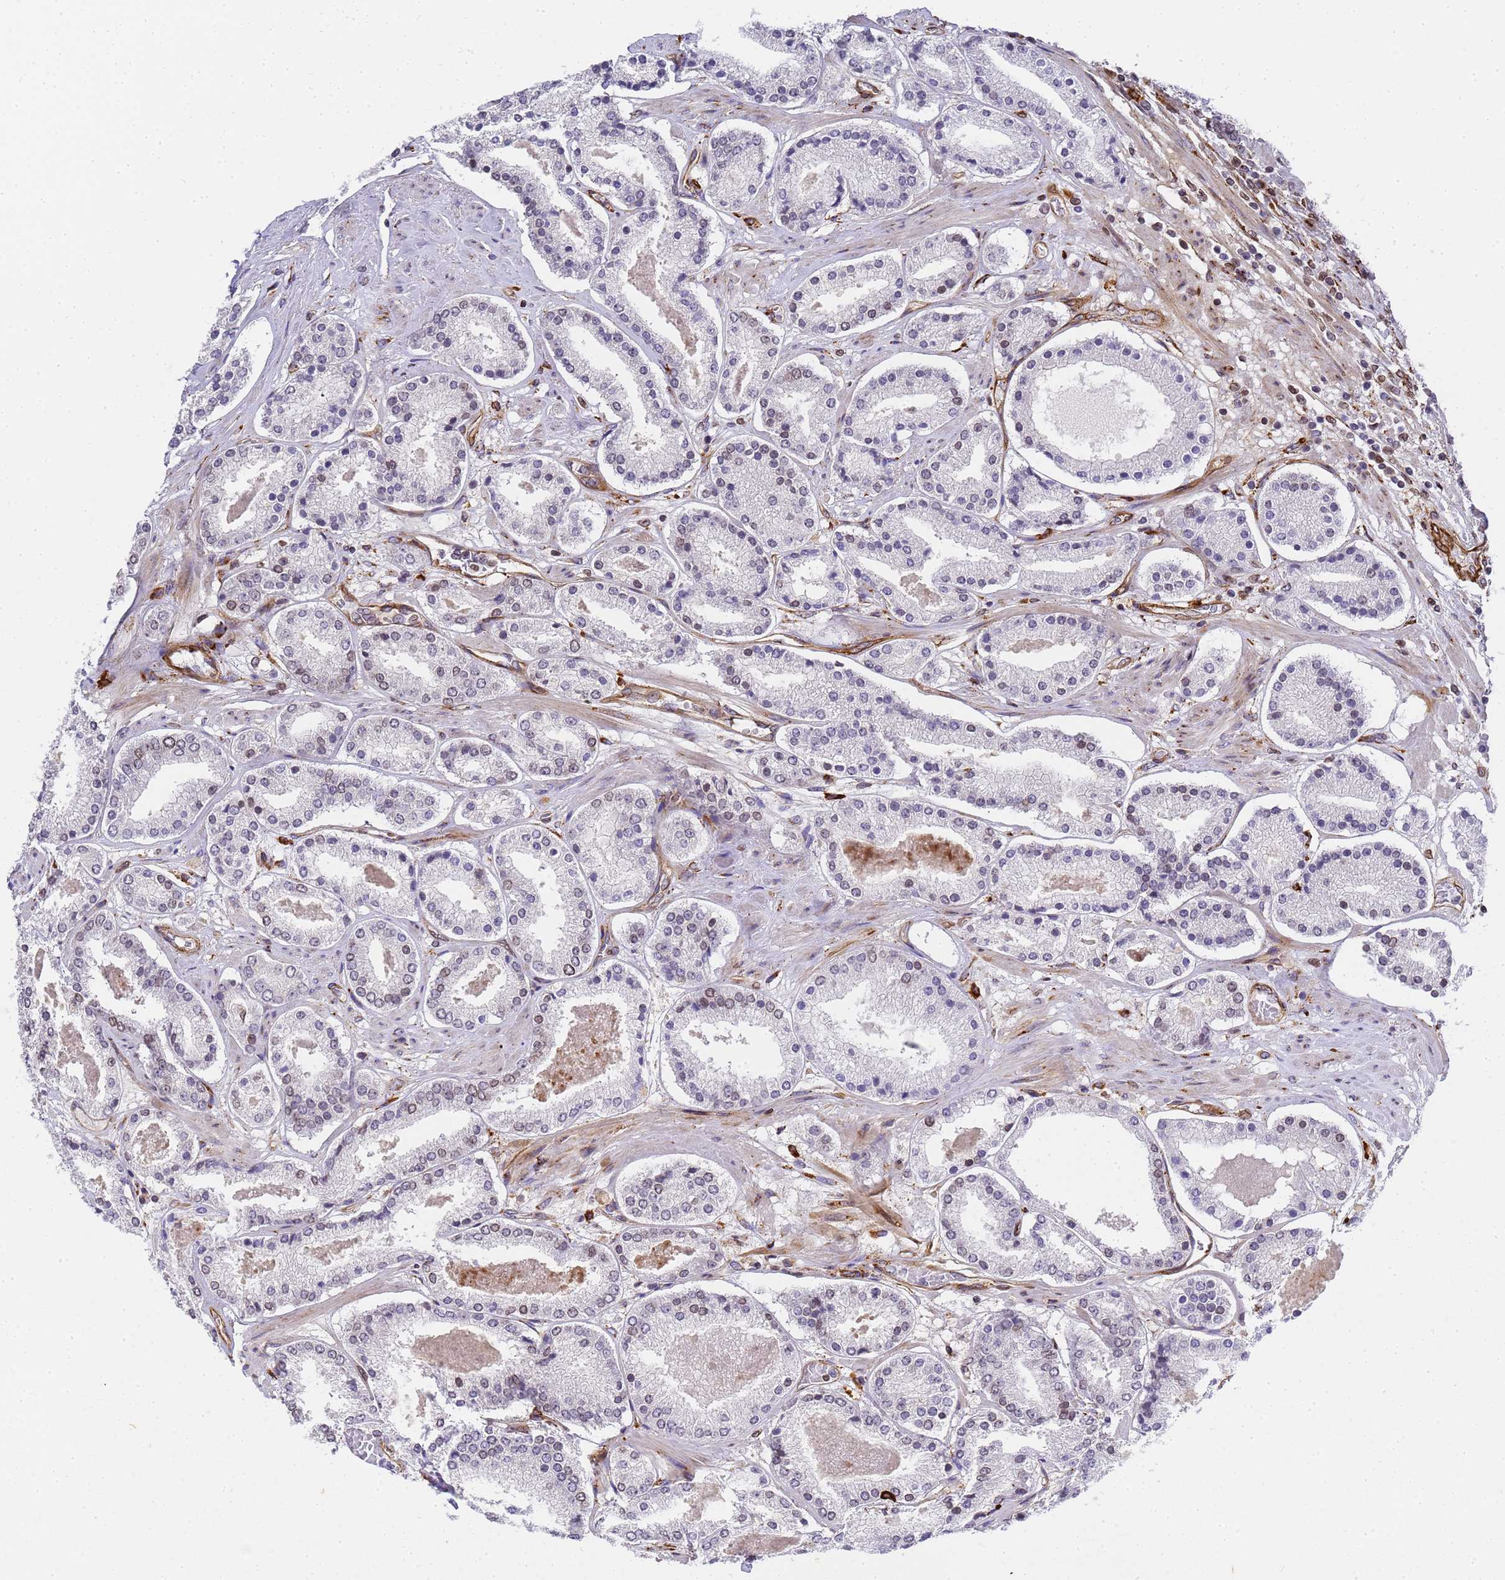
{"staining": {"intensity": "weak", "quantity": "<25%", "location": "nuclear"}, "tissue": "prostate cancer", "cell_type": "Tumor cells", "image_type": "cancer", "snomed": [{"axis": "morphology", "description": "Adenocarcinoma, High grade"}, {"axis": "topography", "description": "Prostate"}], "caption": "A high-resolution micrograph shows immunohistochemistry staining of prostate cancer (high-grade adenocarcinoma), which displays no significant positivity in tumor cells.", "gene": "IGFBP7", "patient": {"sex": "male", "age": 63}}